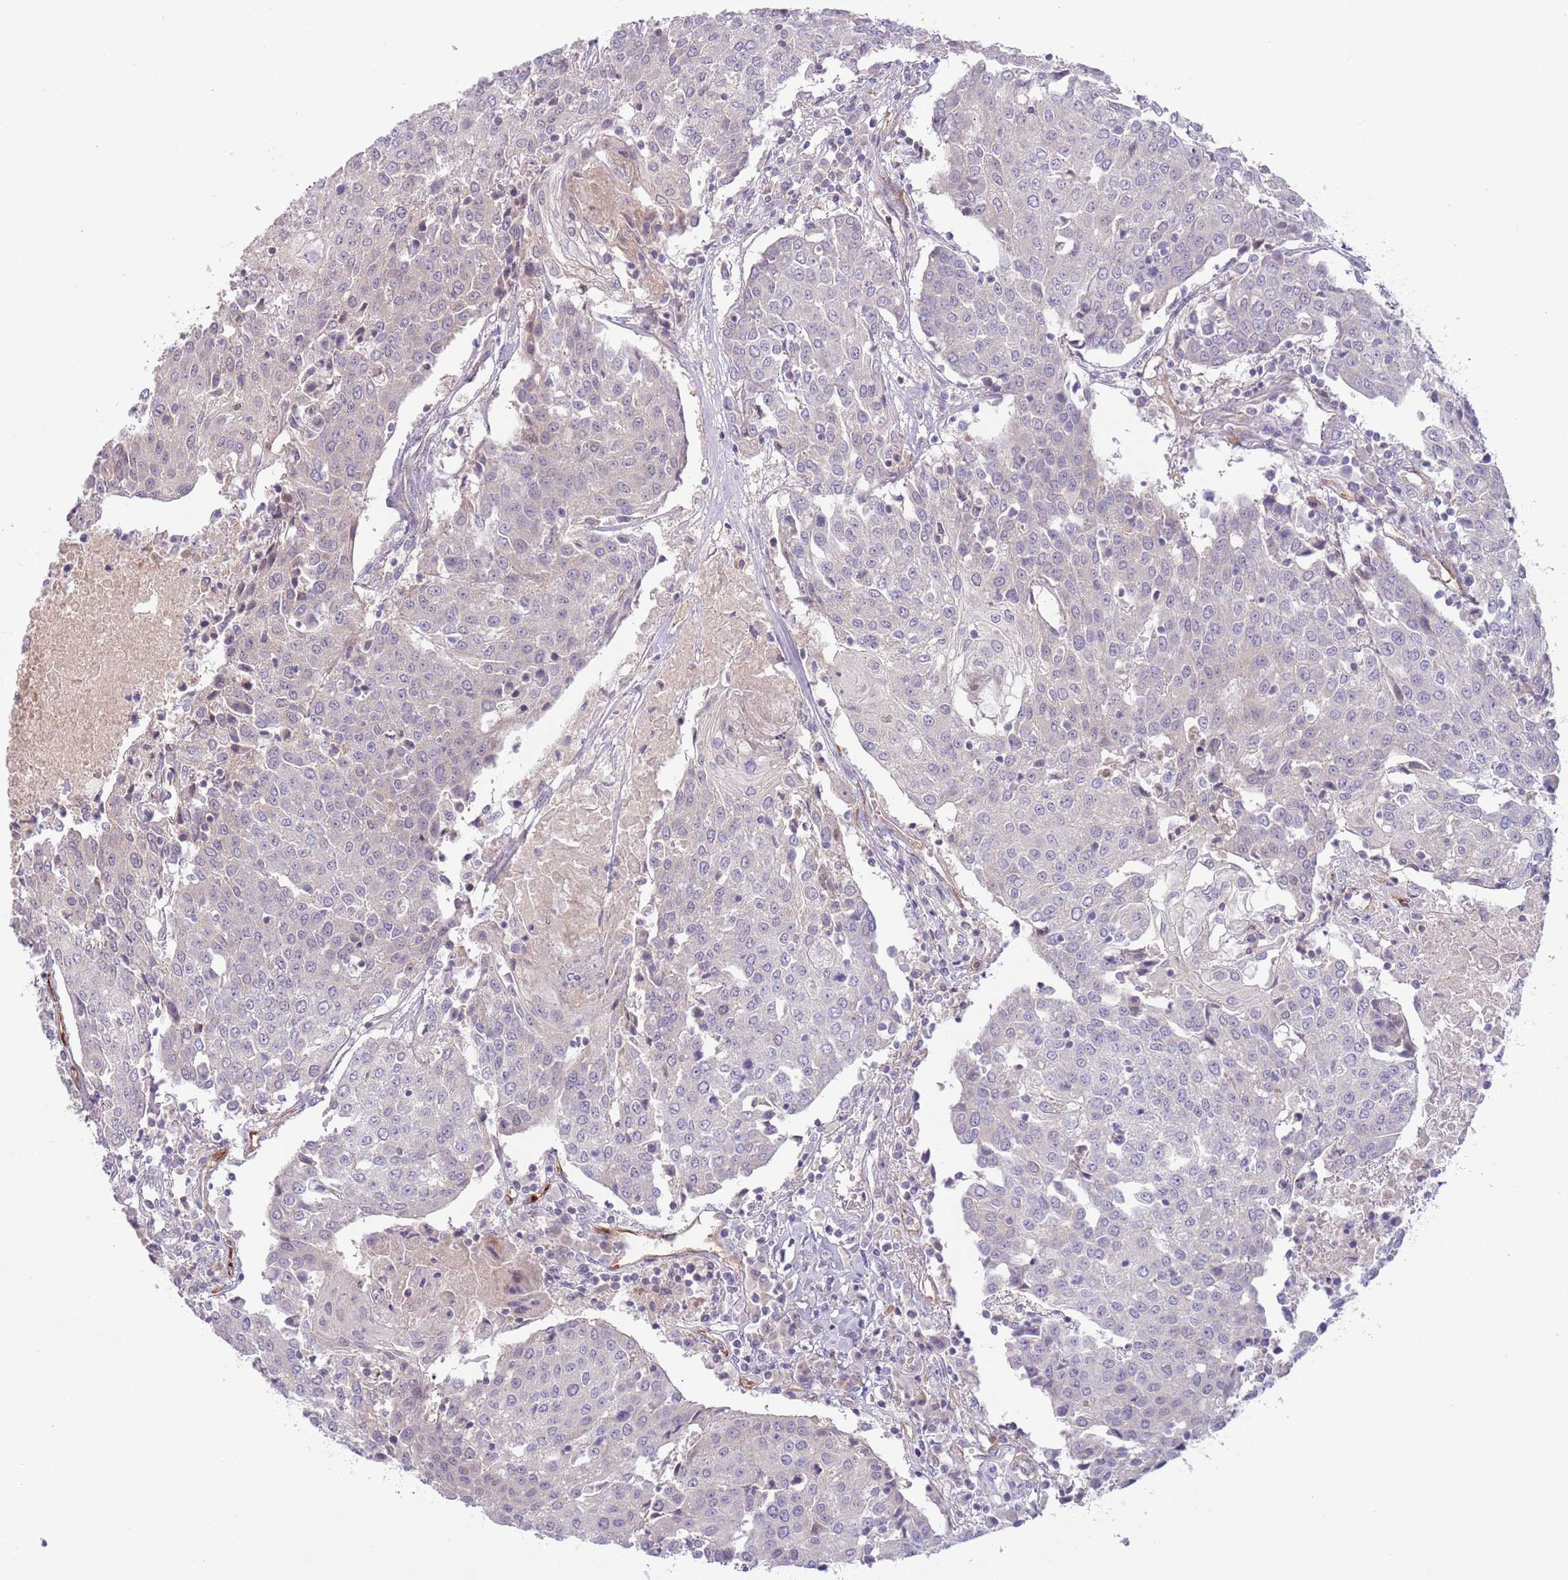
{"staining": {"intensity": "negative", "quantity": "none", "location": "none"}, "tissue": "urothelial cancer", "cell_type": "Tumor cells", "image_type": "cancer", "snomed": [{"axis": "morphology", "description": "Urothelial carcinoma, High grade"}, {"axis": "topography", "description": "Urinary bladder"}], "caption": "The photomicrograph displays no staining of tumor cells in urothelial carcinoma (high-grade).", "gene": "SAV1", "patient": {"sex": "female", "age": 85}}